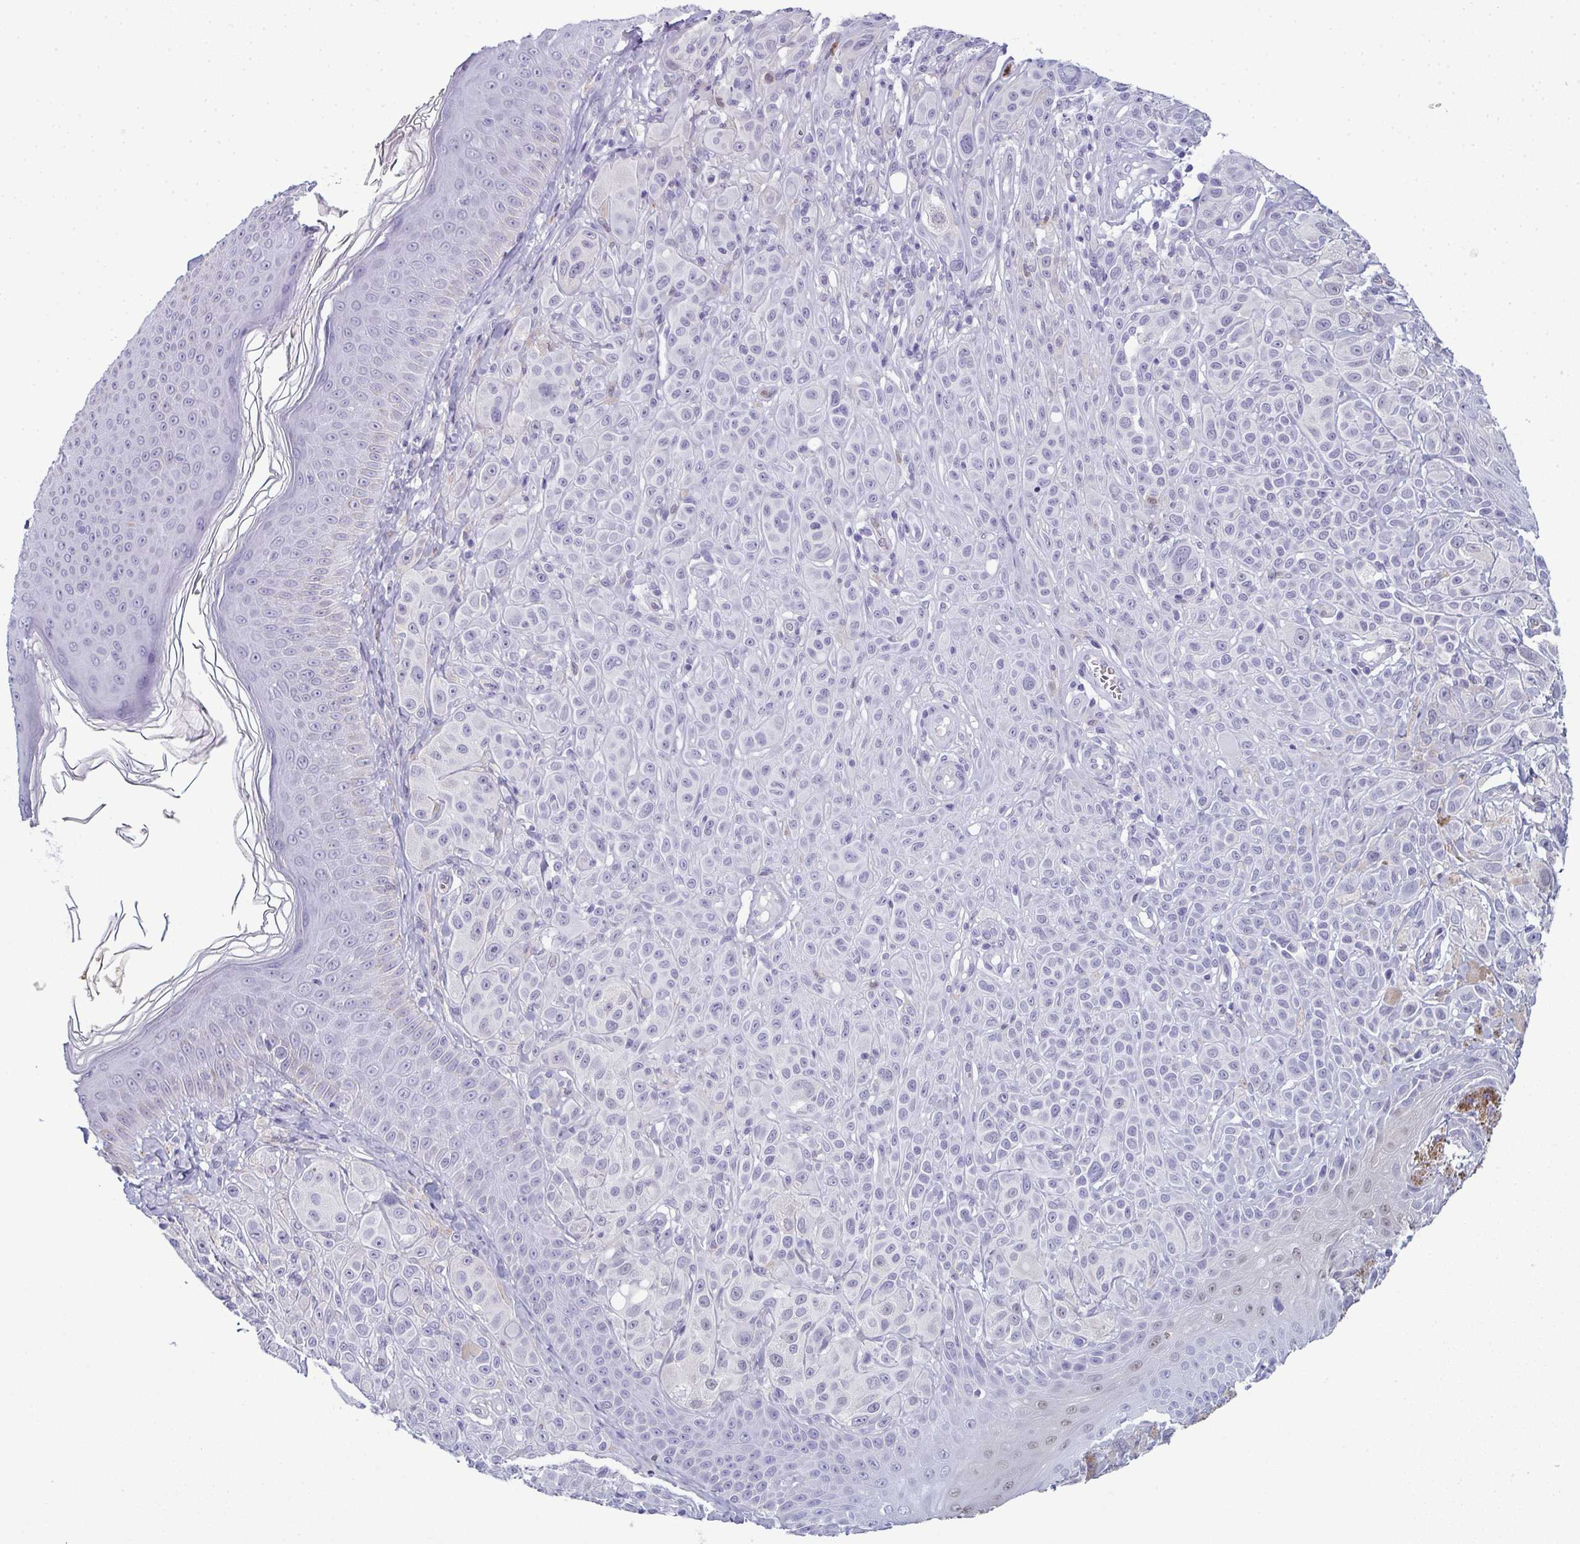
{"staining": {"intensity": "negative", "quantity": "none", "location": "none"}, "tissue": "melanoma", "cell_type": "Tumor cells", "image_type": "cancer", "snomed": [{"axis": "morphology", "description": "Malignant melanoma, NOS"}, {"axis": "topography", "description": "Skin"}], "caption": "IHC histopathology image of malignant melanoma stained for a protein (brown), which exhibits no expression in tumor cells.", "gene": "CDA", "patient": {"sex": "male", "age": 67}}